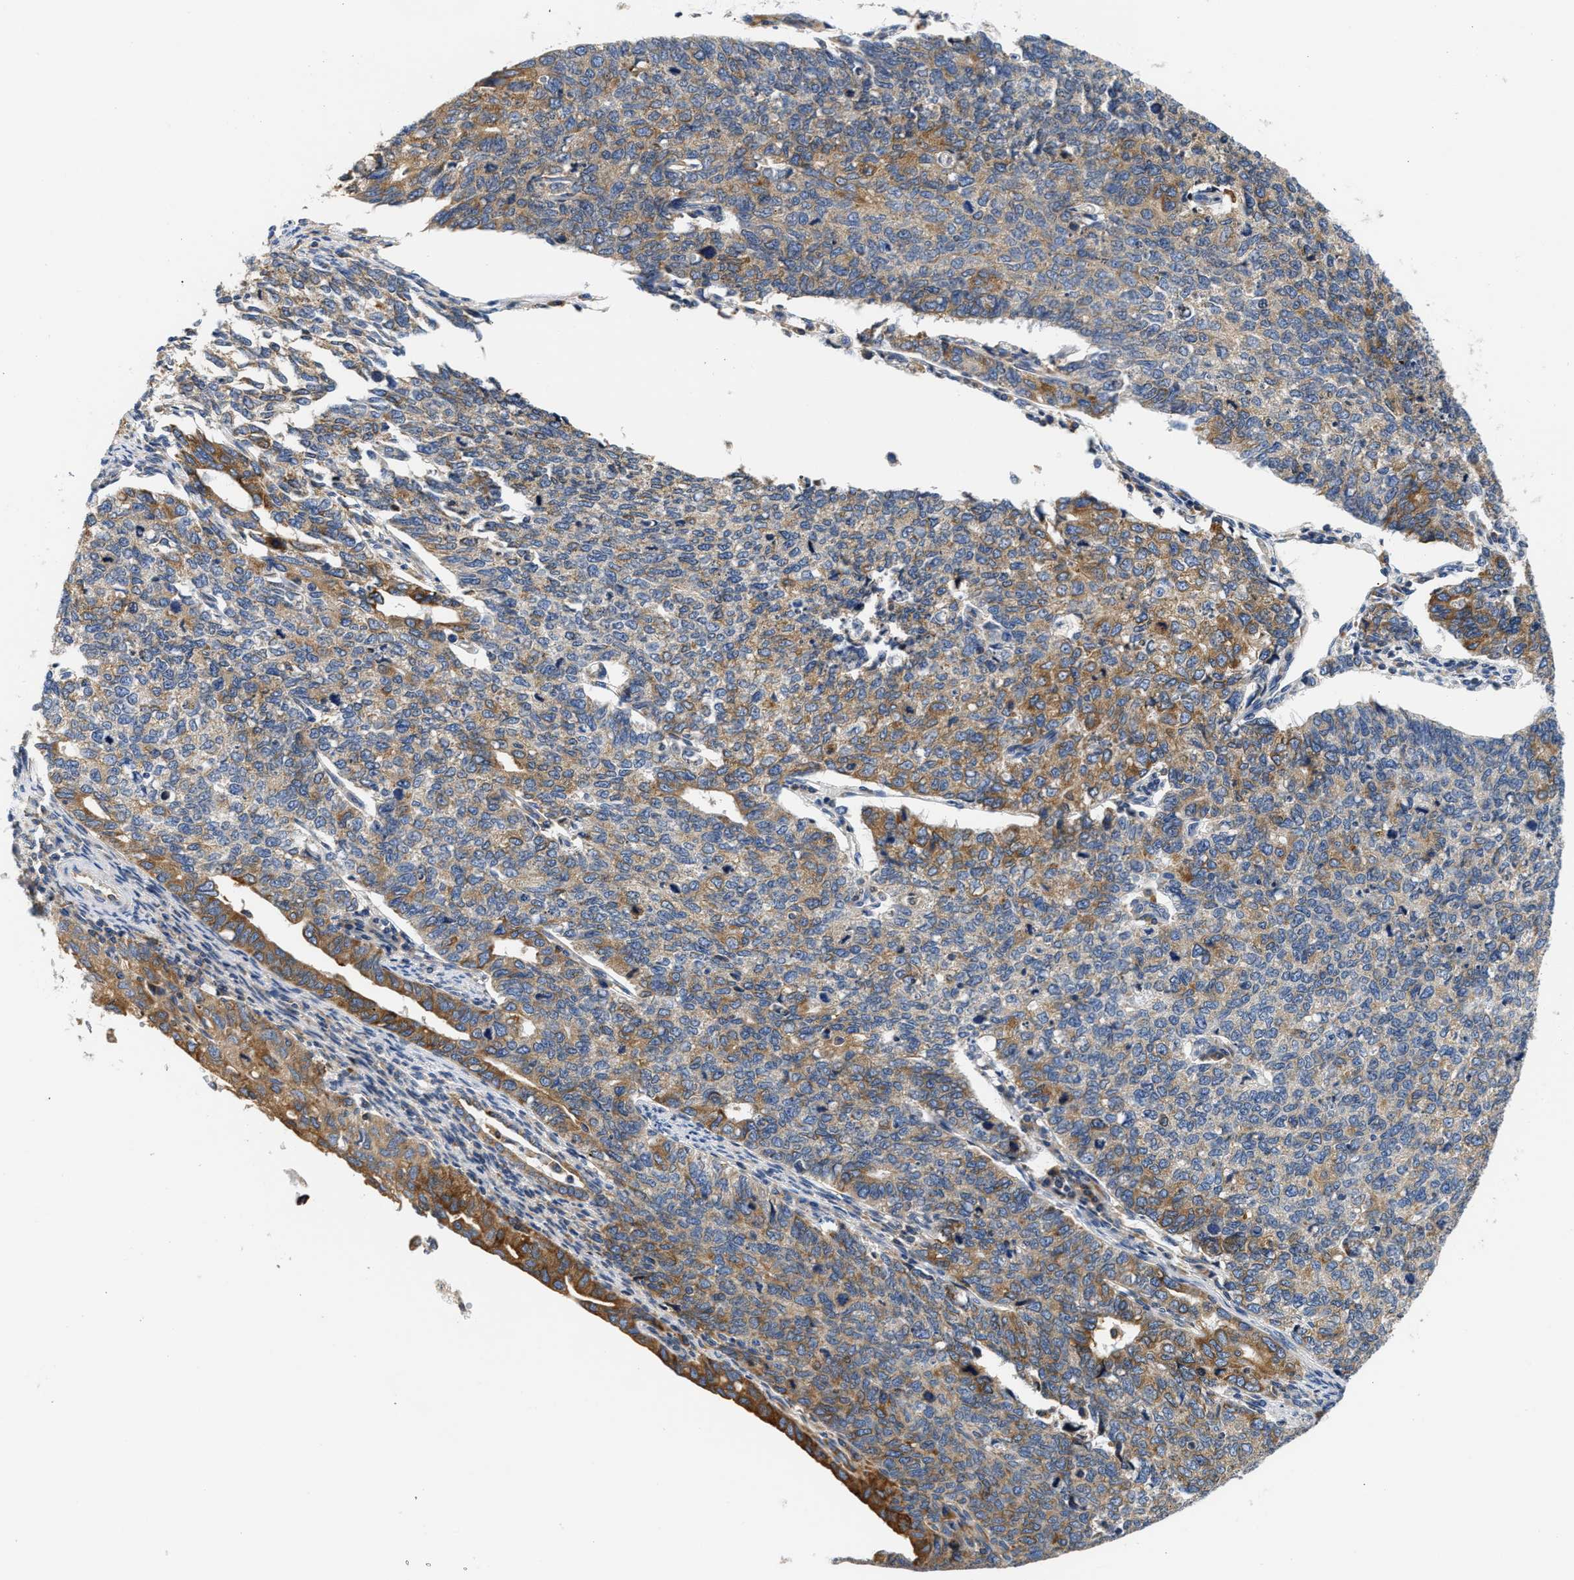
{"staining": {"intensity": "moderate", "quantity": "25%-75%", "location": "cytoplasmic/membranous"}, "tissue": "cervical cancer", "cell_type": "Tumor cells", "image_type": "cancer", "snomed": [{"axis": "morphology", "description": "Squamous cell carcinoma, NOS"}, {"axis": "topography", "description": "Cervix"}], "caption": "Immunohistochemical staining of squamous cell carcinoma (cervical) displays medium levels of moderate cytoplasmic/membranous protein positivity in approximately 25%-75% of tumor cells.", "gene": "HDHD3", "patient": {"sex": "female", "age": 63}}